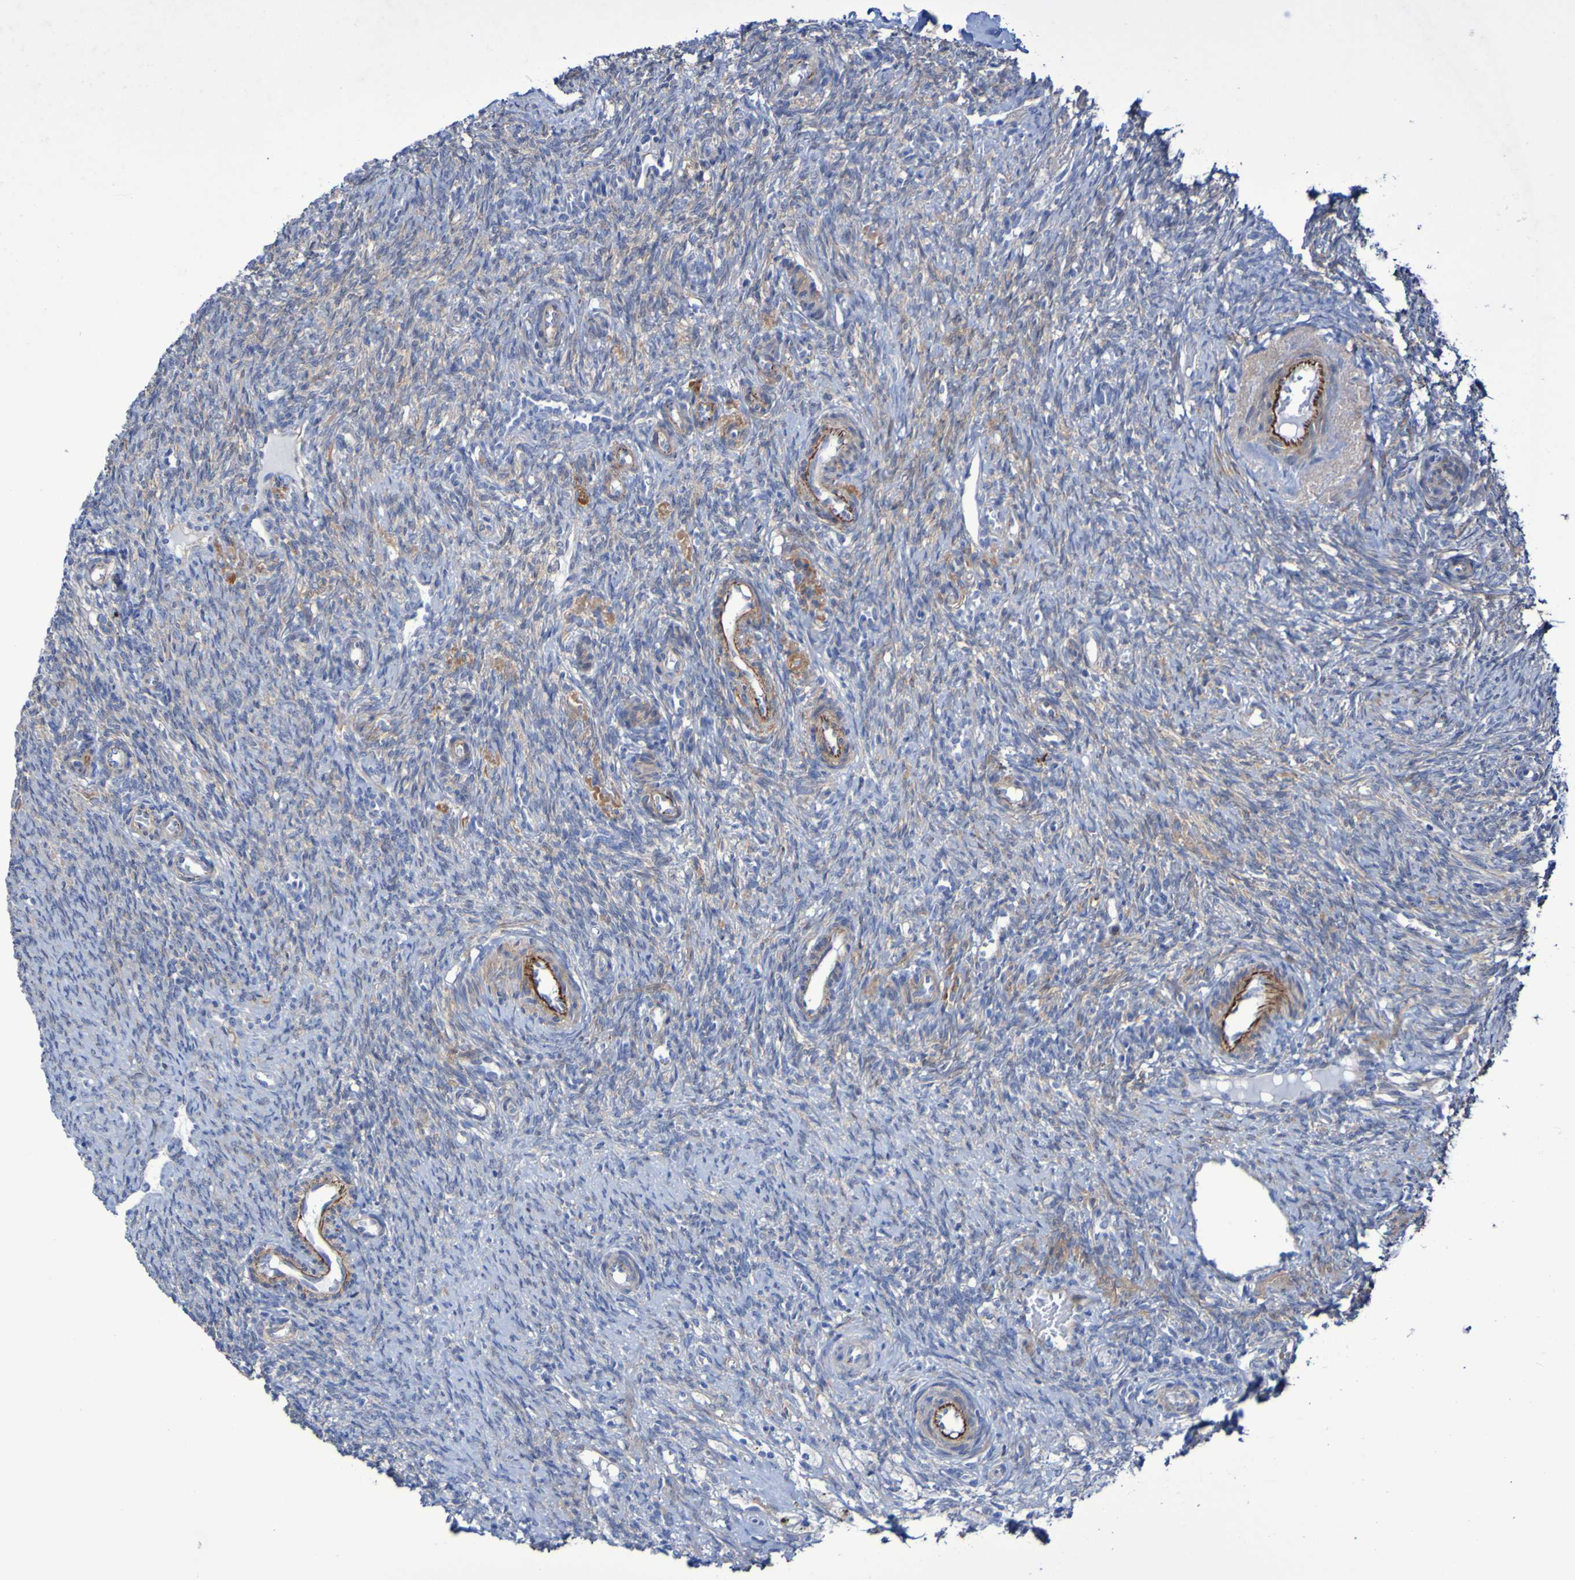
{"staining": {"intensity": "moderate", "quantity": "25%-75%", "location": "cytoplasmic/membranous"}, "tissue": "ovary", "cell_type": "Ovarian stroma cells", "image_type": "normal", "snomed": [{"axis": "morphology", "description": "Normal tissue, NOS"}, {"axis": "topography", "description": "Ovary"}], "caption": "Immunohistochemical staining of unremarkable human ovary displays 25%-75% levels of moderate cytoplasmic/membranous protein staining in about 25%-75% of ovarian stroma cells. The staining was performed using DAB to visualize the protein expression in brown, while the nuclei were stained in blue with hematoxylin (Magnification: 20x).", "gene": "LPP", "patient": {"sex": "female", "age": 41}}